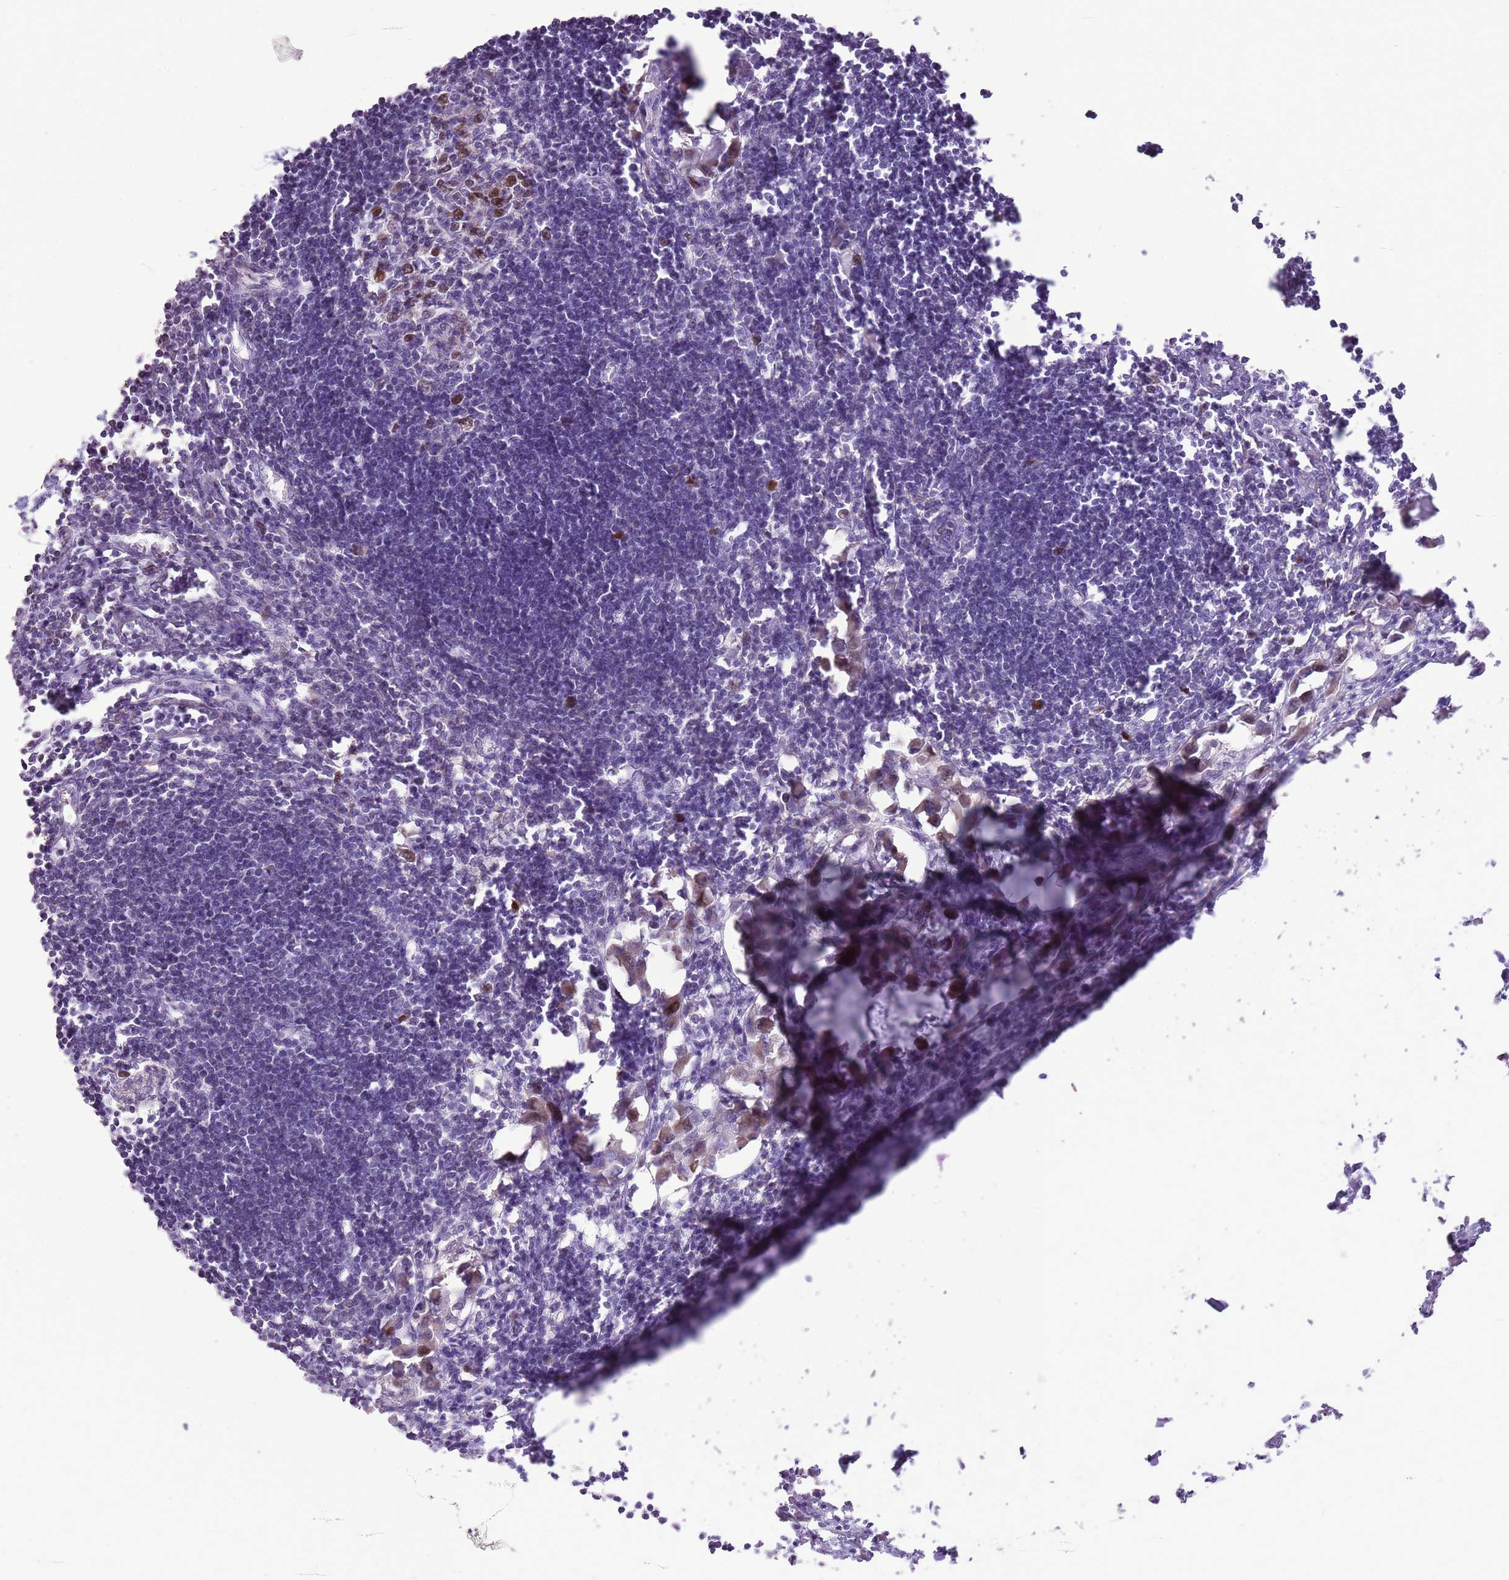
{"staining": {"intensity": "moderate", "quantity": "25%-75%", "location": "nuclear"}, "tissue": "lymph node", "cell_type": "Germinal center cells", "image_type": "normal", "snomed": [{"axis": "morphology", "description": "Normal tissue, NOS"}, {"axis": "morphology", "description": "Malignant melanoma, Metastatic site"}, {"axis": "topography", "description": "Lymph node"}], "caption": "DAB (3,3'-diaminobenzidine) immunohistochemical staining of benign human lymph node shows moderate nuclear protein positivity in approximately 25%-75% of germinal center cells. (IHC, brightfield microscopy, high magnification).", "gene": "GMNN", "patient": {"sex": "male", "age": 41}}